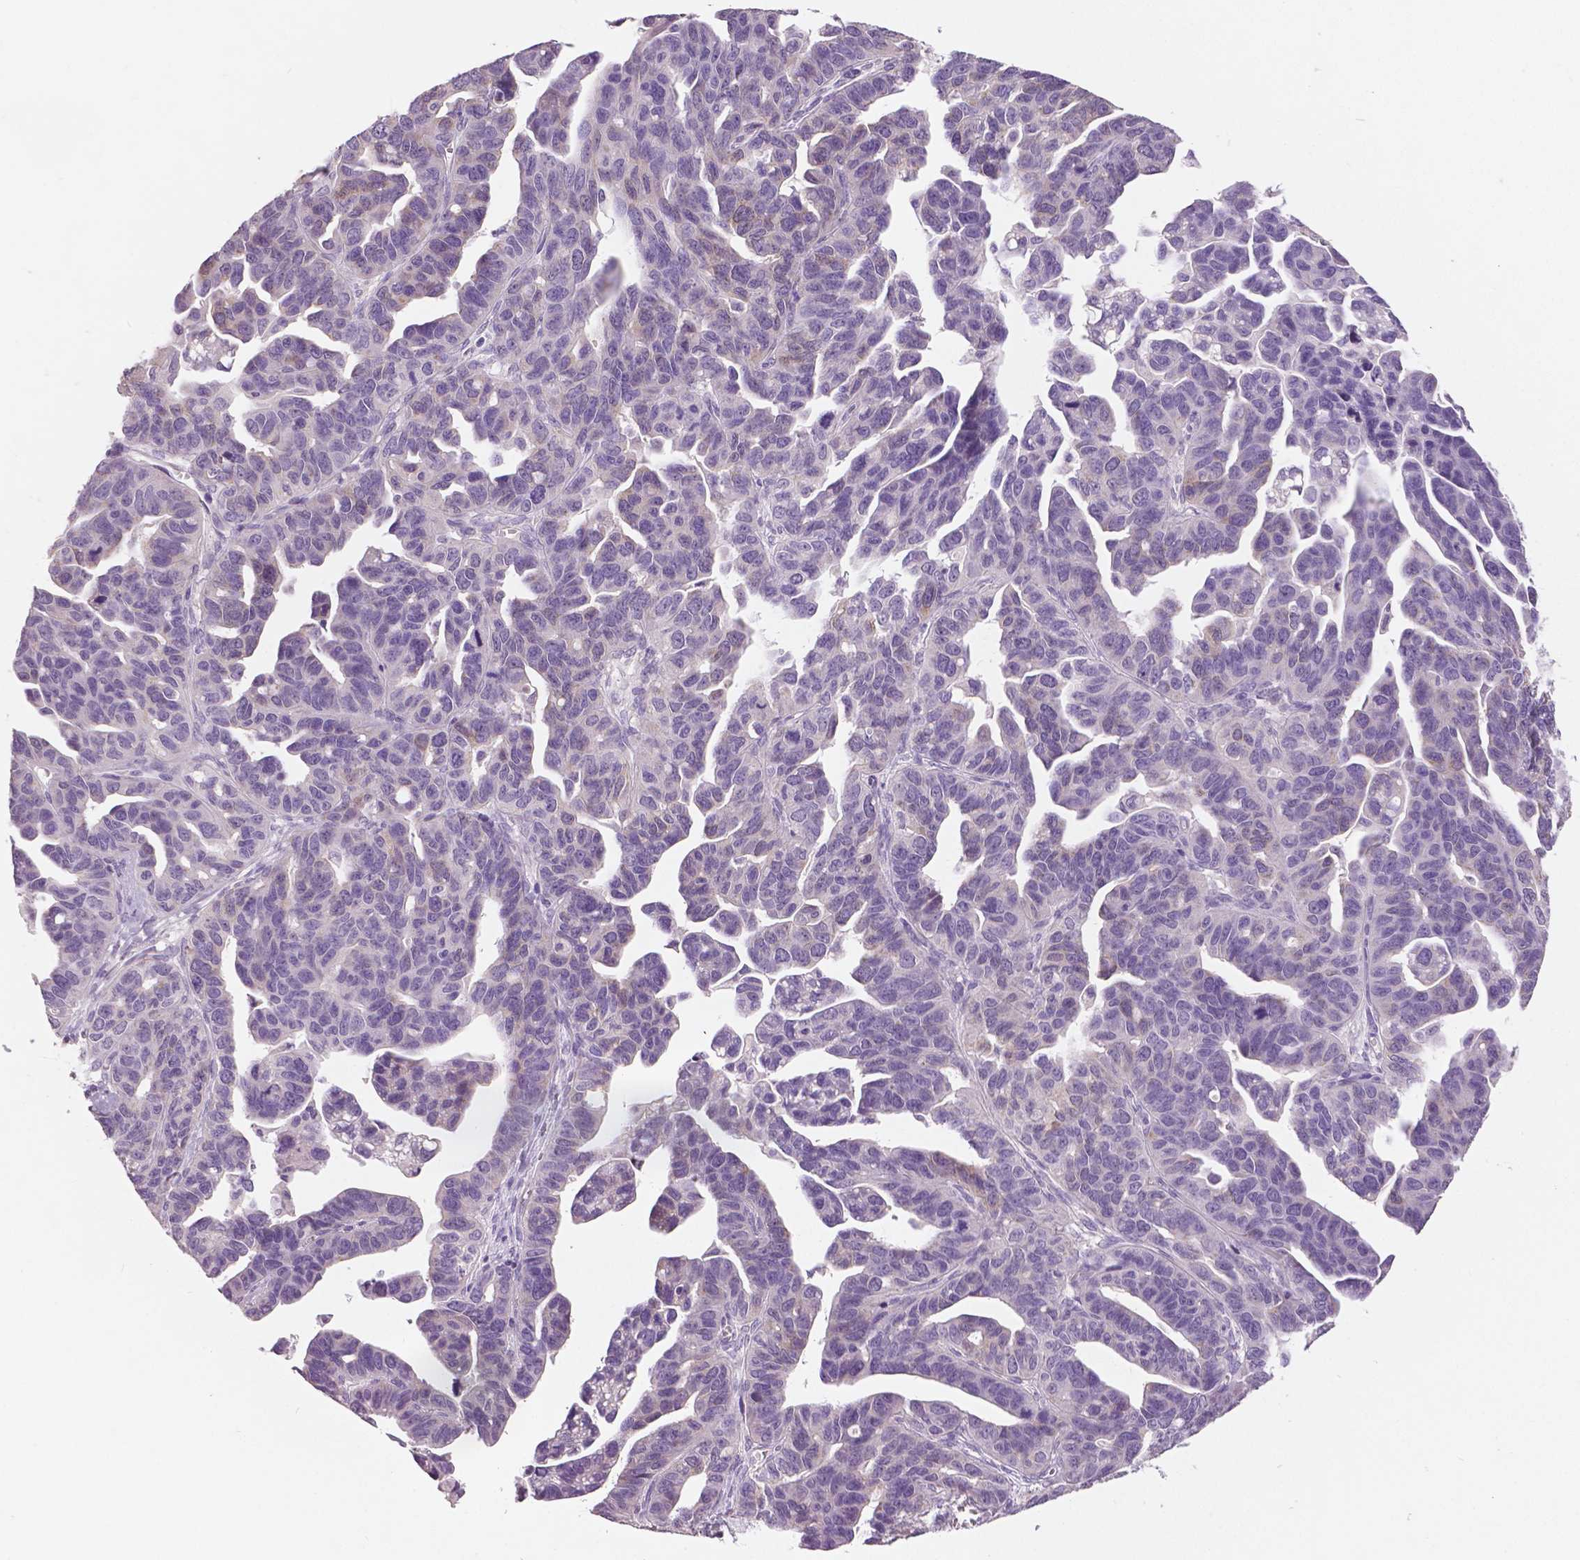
{"staining": {"intensity": "negative", "quantity": "none", "location": "none"}, "tissue": "ovarian cancer", "cell_type": "Tumor cells", "image_type": "cancer", "snomed": [{"axis": "morphology", "description": "Cystadenocarcinoma, serous, NOS"}, {"axis": "topography", "description": "Ovary"}], "caption": "IHC histopathology image of human serous cystadenocarcinoma (ovarian) stained for a protein (brown), which shows no positivity in tumor cells.", "gene": "GRIN2A", "patient": {"sex": "female", "age": 69}}